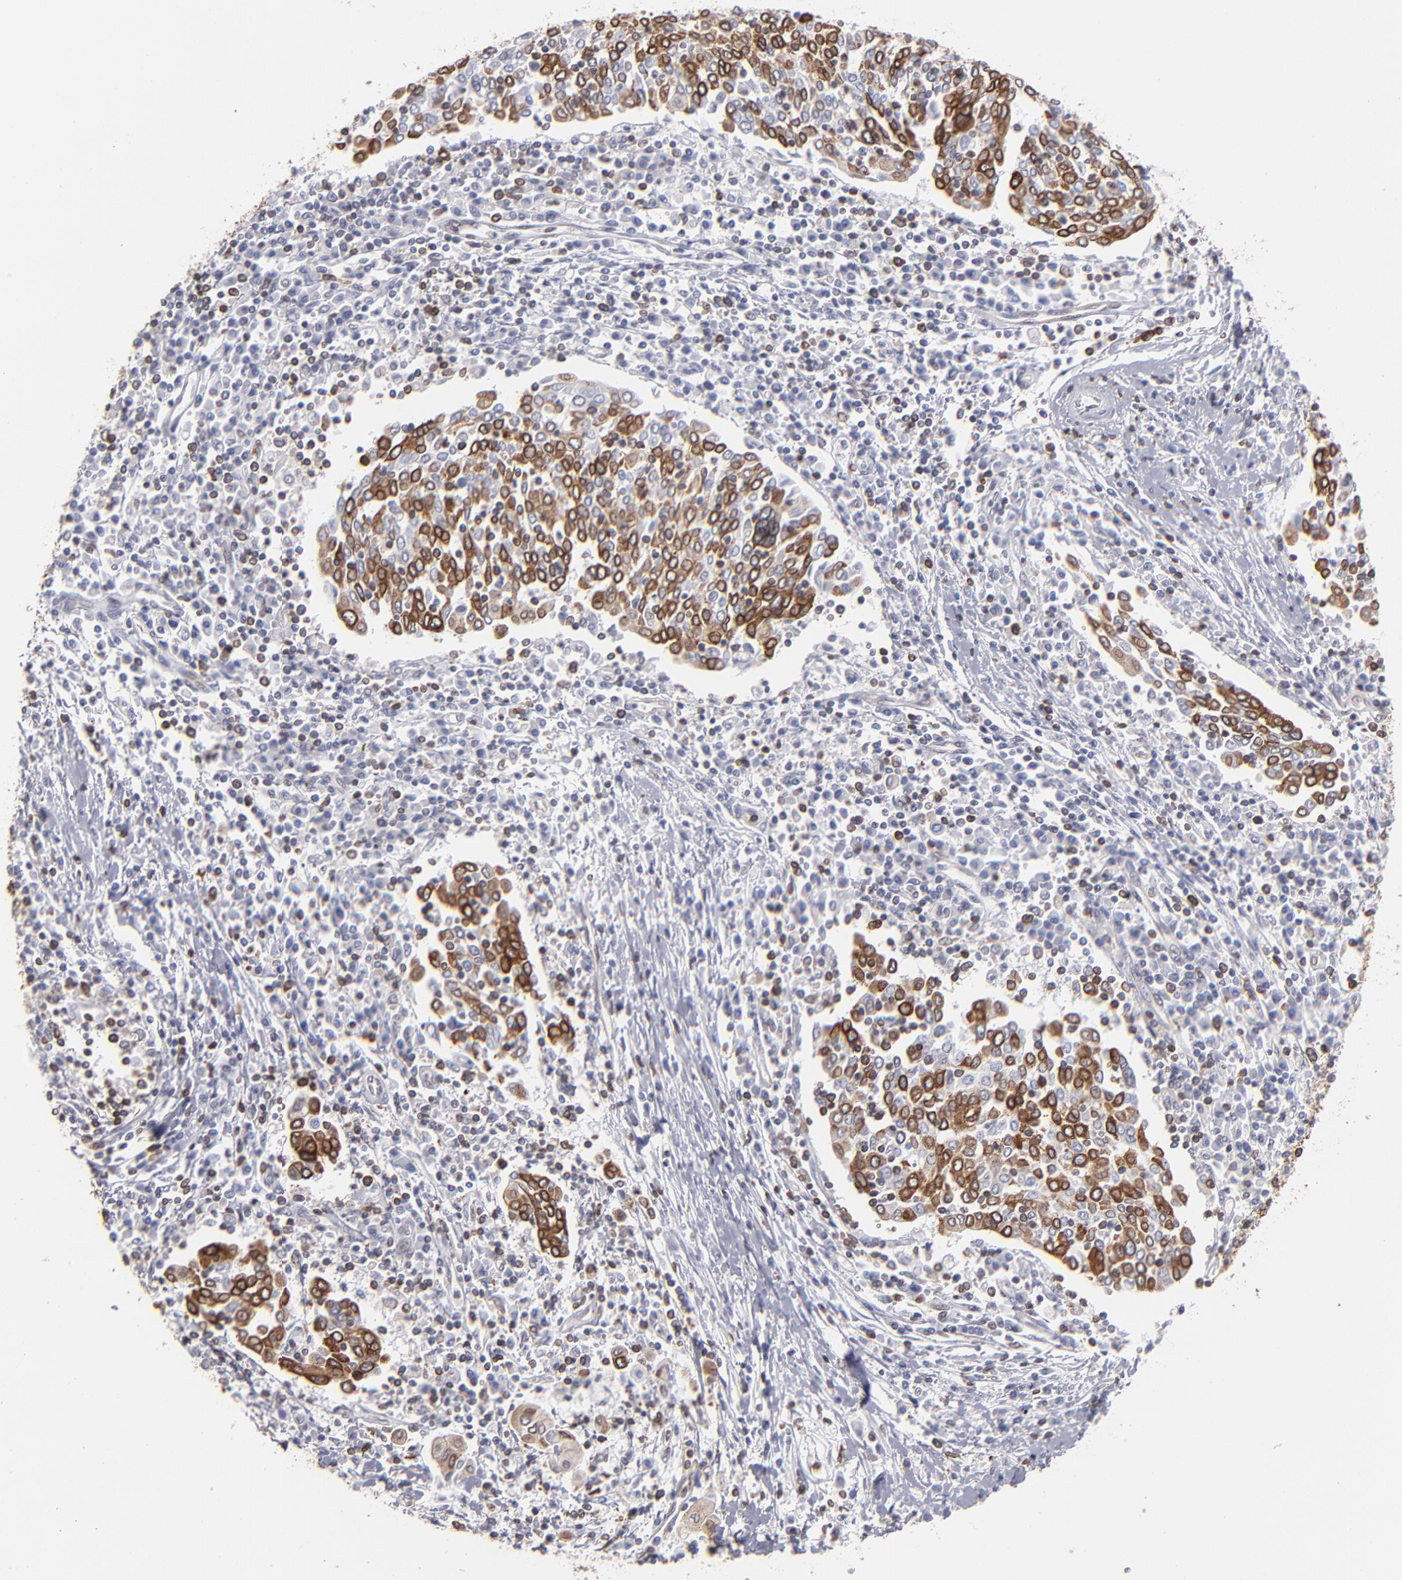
{"staining": {"intensity": "strong", "quantity": ">75%", "location": "cytoplasmic/membranous"}, "tissue": "cervical cancer", "cell_type": "Tumor cells", "image_type": "cancer", "snomed": [{"axis": "morphology", "description": "Squamous cell carcinoma, NOS"}, {"axis": "topography", "description": "Cervix"}], "caption": "Strong cytoplasmic/membranous positivity for a protein is seen in approximately >75% of tumor cells of cervical squamous cell carcinoma using immunohistochemistry (IHC).", "gene": "TMX1", "patient": {"sex": "female", "age": 40}}